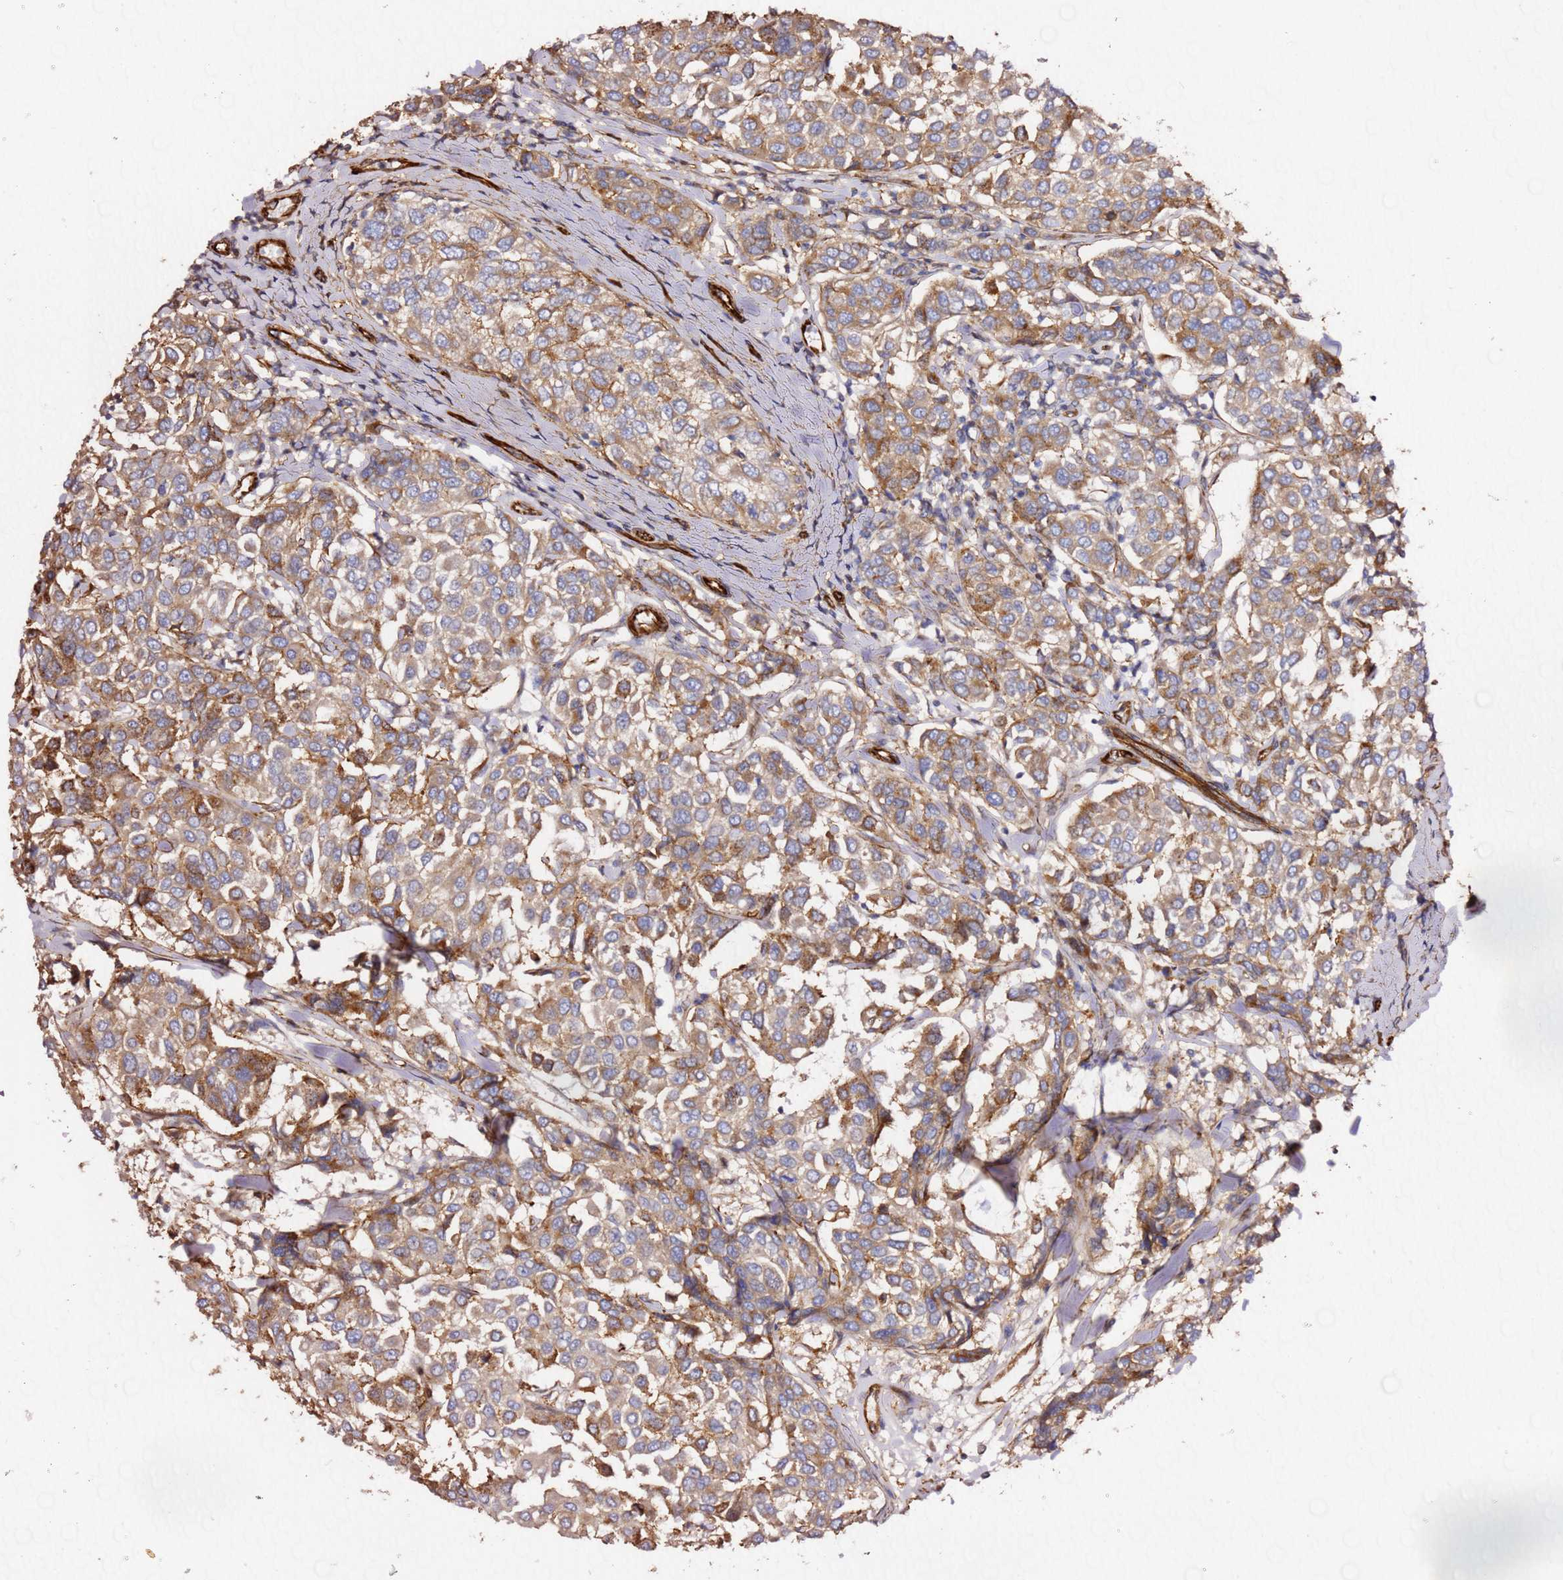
{"staining": {"intensity": "moderate", "quantity": ">75%", "location": "cytoplasmic/membranous"}, "tissue": "breast cancer", "cell_type": "Tumor cells", "image_type": "cancer", "snomed": [{"axis": "morphology", "description": "Duct carcinoma"}, {"axis": "topography", "description": "Breast"}], "caption": "A medium amount of moderate cytoplasmic/membranous staining is present in approximately >75% of tumor cells in intraductal carcinoma (breast) tissue. (Stains: DAB in brown, nuclei in blue, Microscopy: brightfield microscopy at high magnification).", "gene": "MRGPRE", "patient": {"sex": "female", "age": 55}}